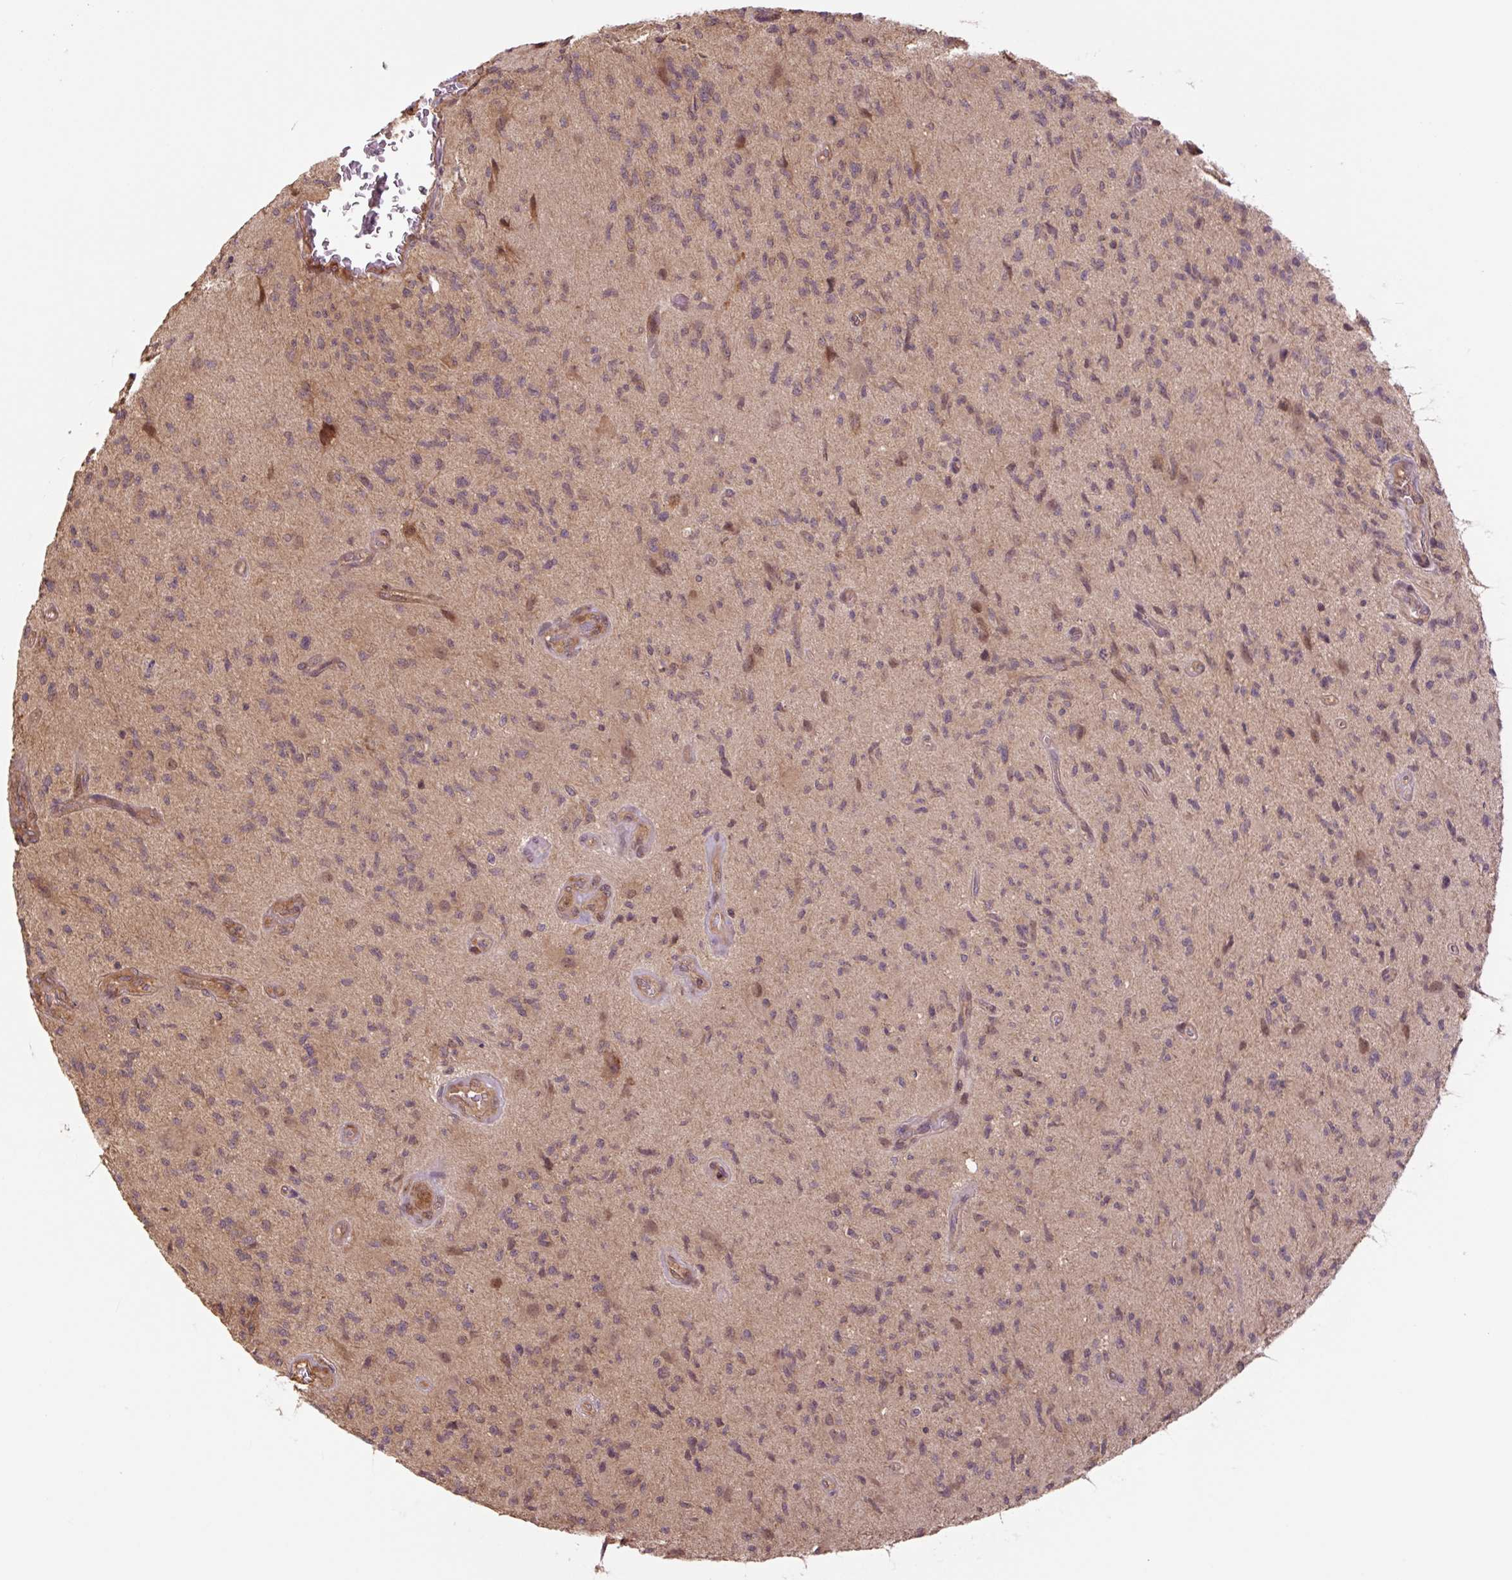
{"staining": {"intensity": "moderate", "quantity": "<25%", "location": "cytoplasmic/membranous,nuclear"}, "tissue": "glioma", "cell_type": "Tumor cells", "image_type": "cancer", "snomed": [{"axis": "morphology", "description": "Glioma, malignant, High grade"}, {"axis": "topography", "description": "Brain"}], "caption": "IHC (DAB (3,3'-diaminobenzidine)) staining of human high-grade glioma (malignant) demonstrates moderate cytoplasmic/membranous and nuclear protein staining in about <25% of tumor cells. (IHC, brightfield microscopy, high magnification).", "gene": "TPT1", "patient": {"sex": "male", "age": 67}}